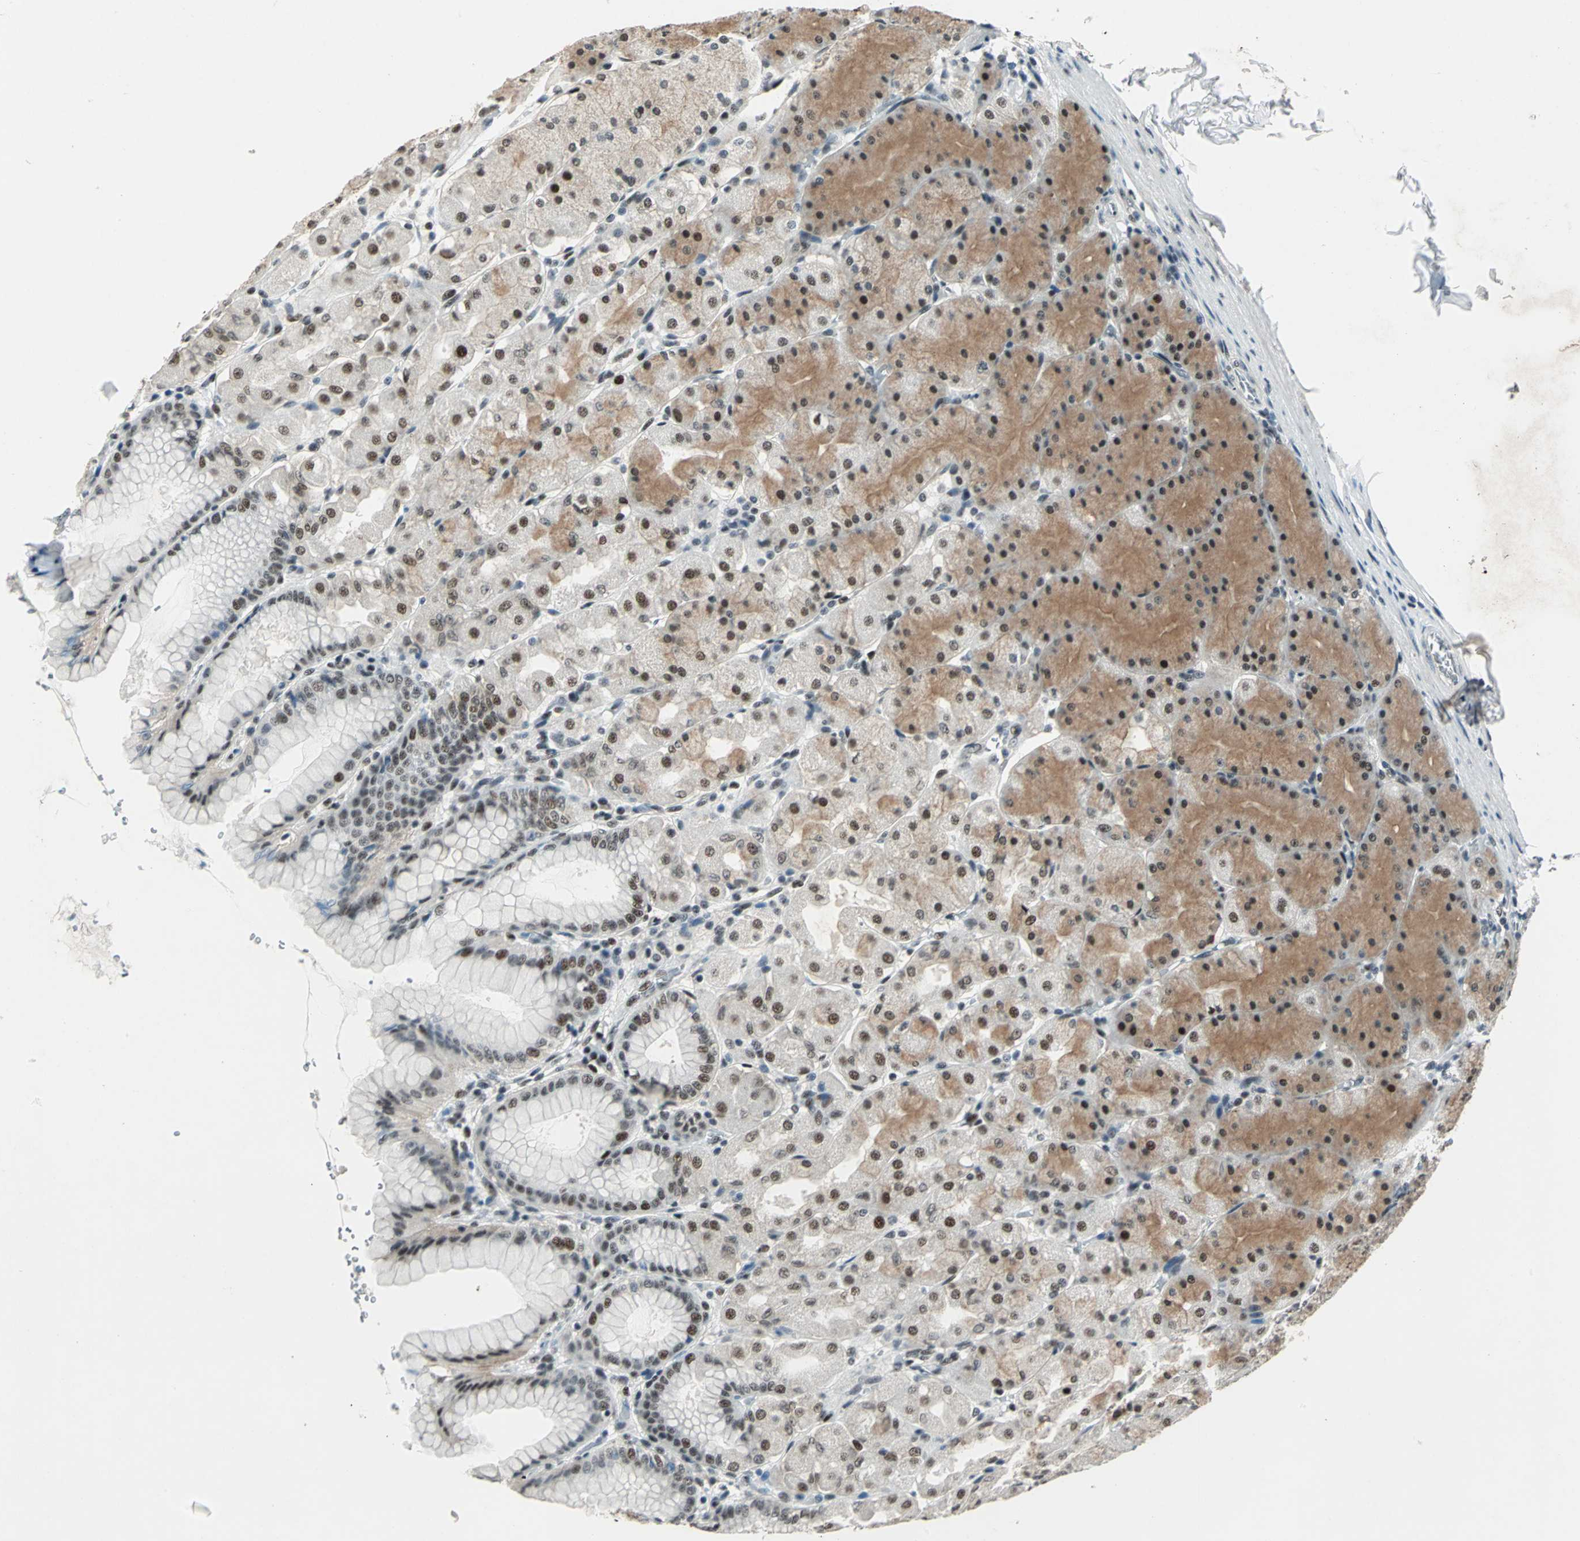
{"staining": {"intensity": "strong", "quantity": ">75%", "location": "cytoplasmic/membranous,nuclear"}, "tissue": "stomach", "cell_type": "Glandular cells", "image_type": "normal", "snomed": [{"axis": "morphology", "description": "Normal tissue, NOS"}, {"axis": "topography", "description": "Stomach, upper"}], "caption": "DAB (3,3'-diaminobenzidine) immunohistochemical staining of unremarkable stomach exhibits strong cytoplasmic/membranous,nuclear protein positivity in about >75% of glandular cells.", "gene": "KAT6B", "patient": {"sex": "female", "age": 56}}